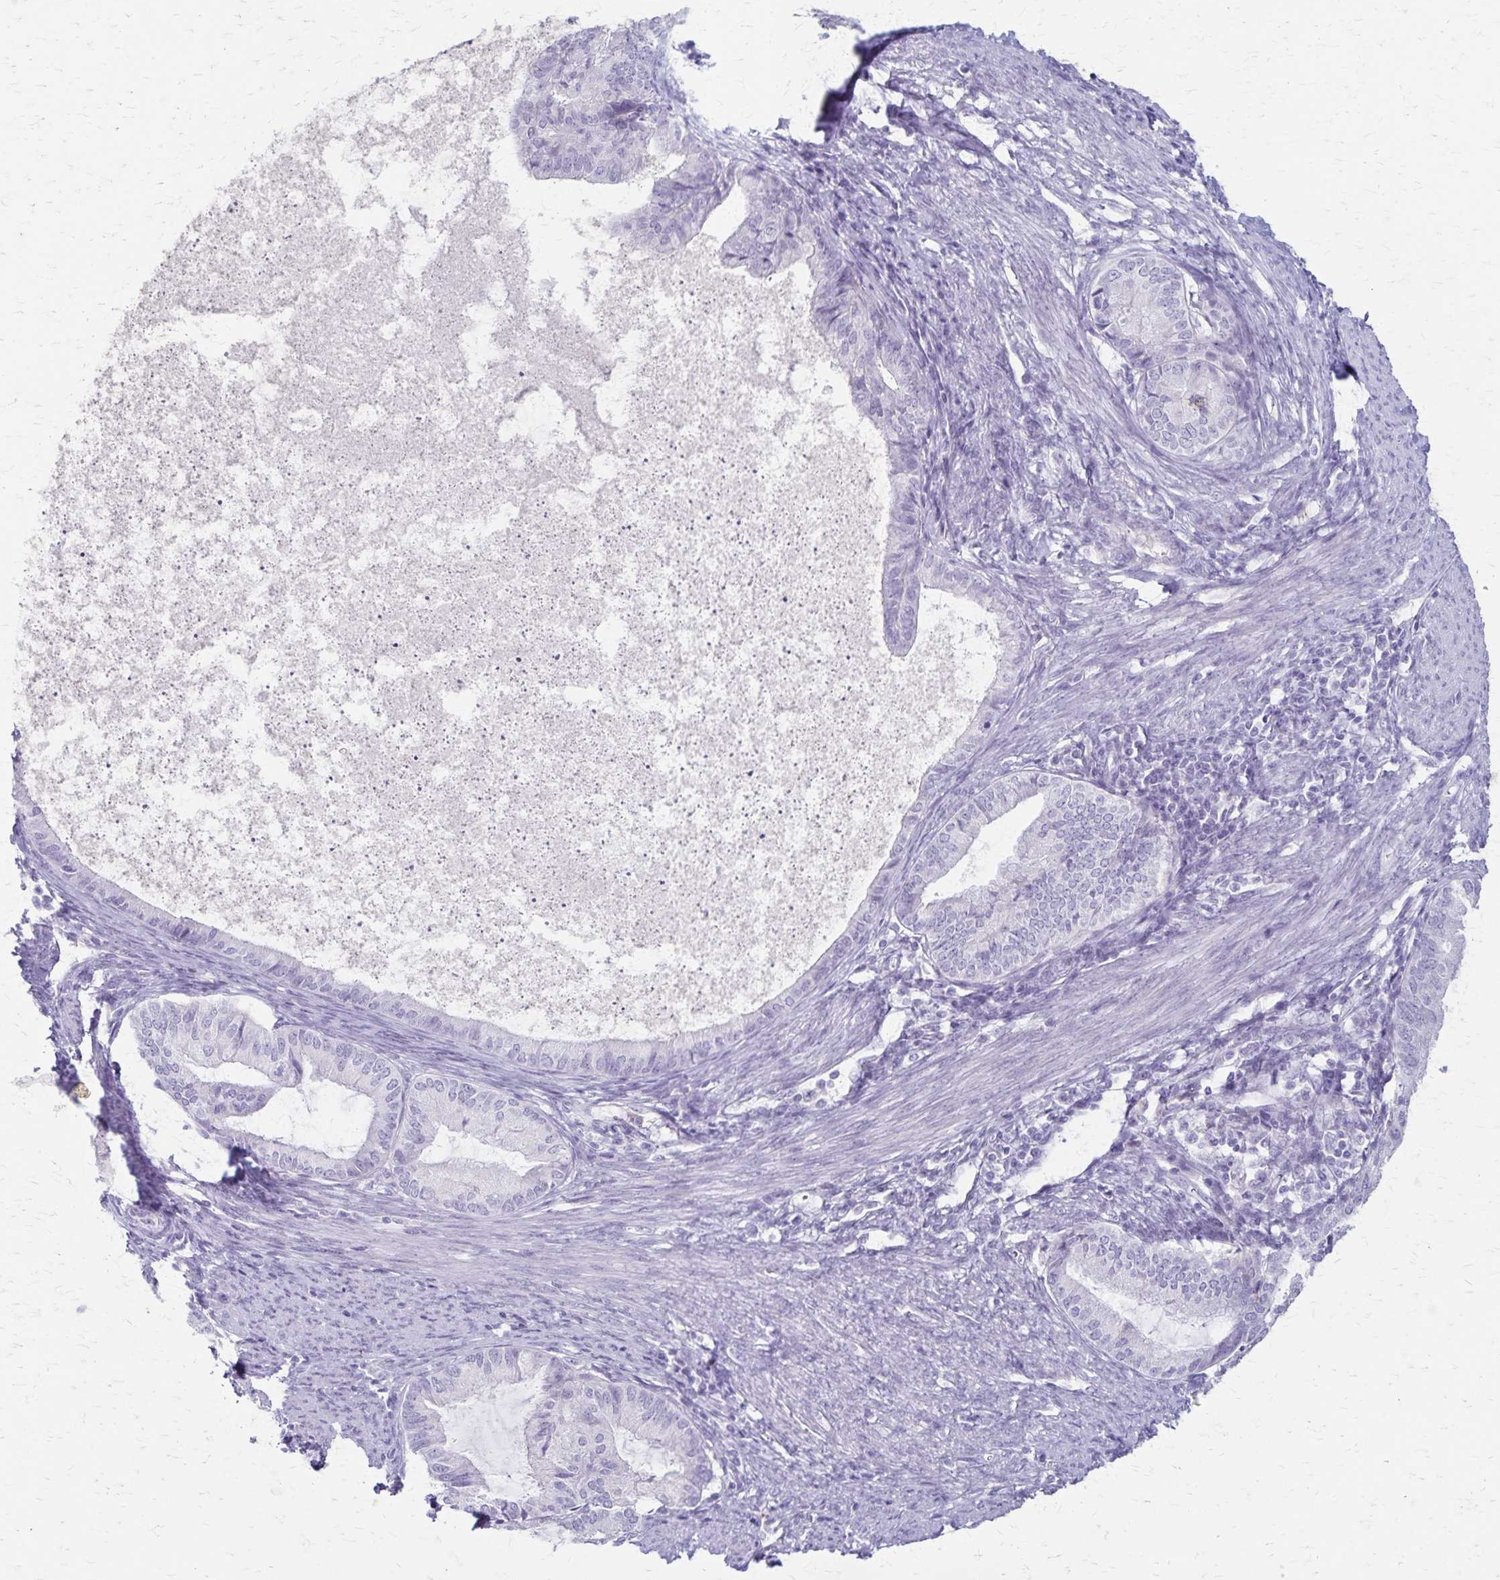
{"staining": {"intensity": "negative", "quantity": "none", "location": "none"}, "tissue": "endometrial cancer", "cell_type": "Tumor cells", "image_type": "cancer", "snomed": [{"axis": "morphology", "description": "Adenocarcinoma, NOS"}, {"axis": "topography", "description": "Endometrium"}], "caption": "A high-resolution histopathology image shows IHC staining of endometrial cancer (adenocarcinoma), which demonstrates no significant expression in tumor cells.", "gene": "RASL10B", "patient": {"sex": "female", "age": 86}}